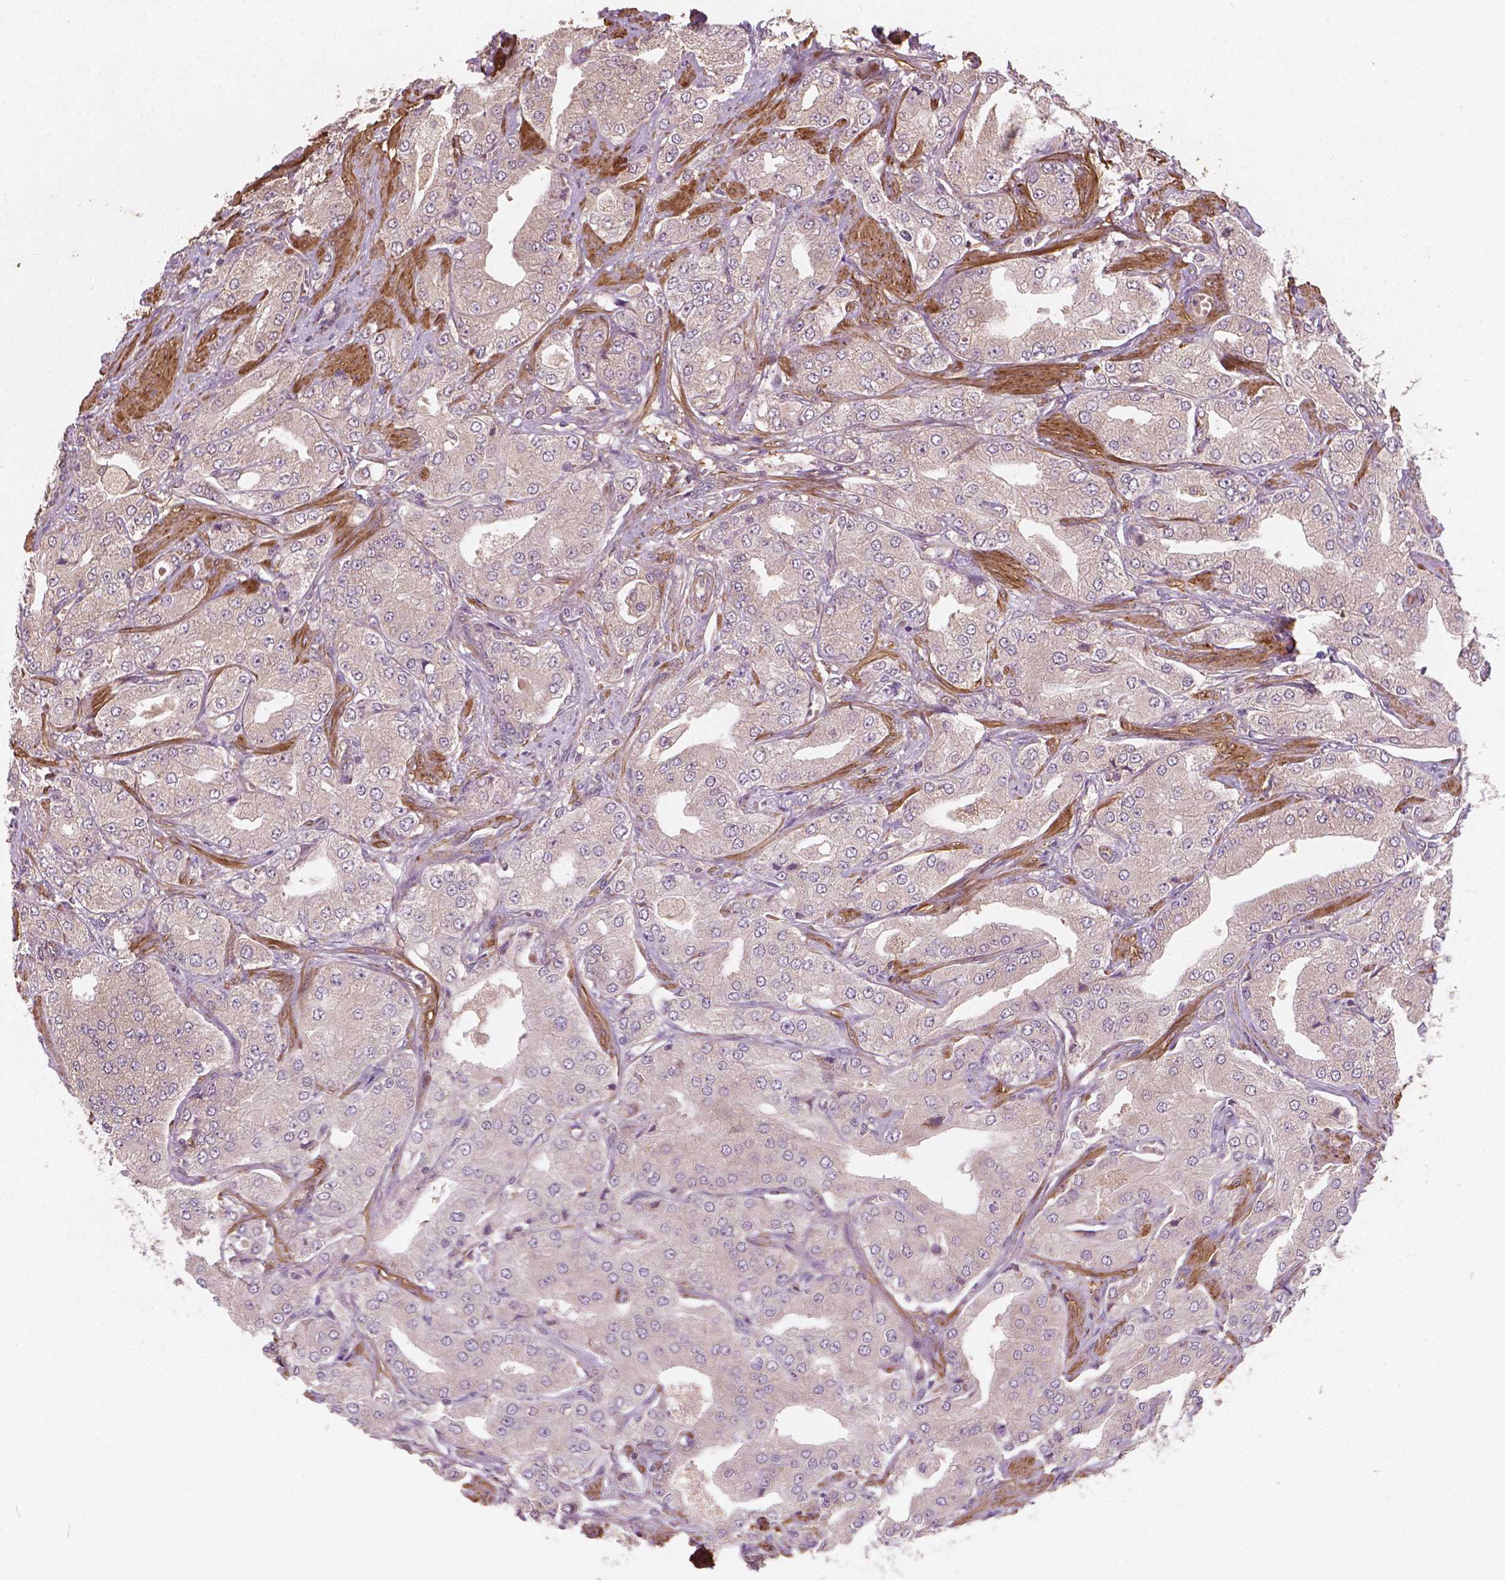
{"staining": {"intensity": "weak", "quantity": "<25%", "location": "cytoplasmic/membranous"}, "tissue": "prostate cancer", "cell_type": "Tumor cells", "image_type": "cancer", "snomed": [{"axis": "morphology", "description": "Adenocarcinoma, Low grade"}, {"axis": "topography", "description": "Prostate"}], "caption": "Immunohistochemical staining of prostate cancer shows no significant staining in tumor cells.", "gene": "CYFIP2", "patient": {"sex": "male", "age": 60}}